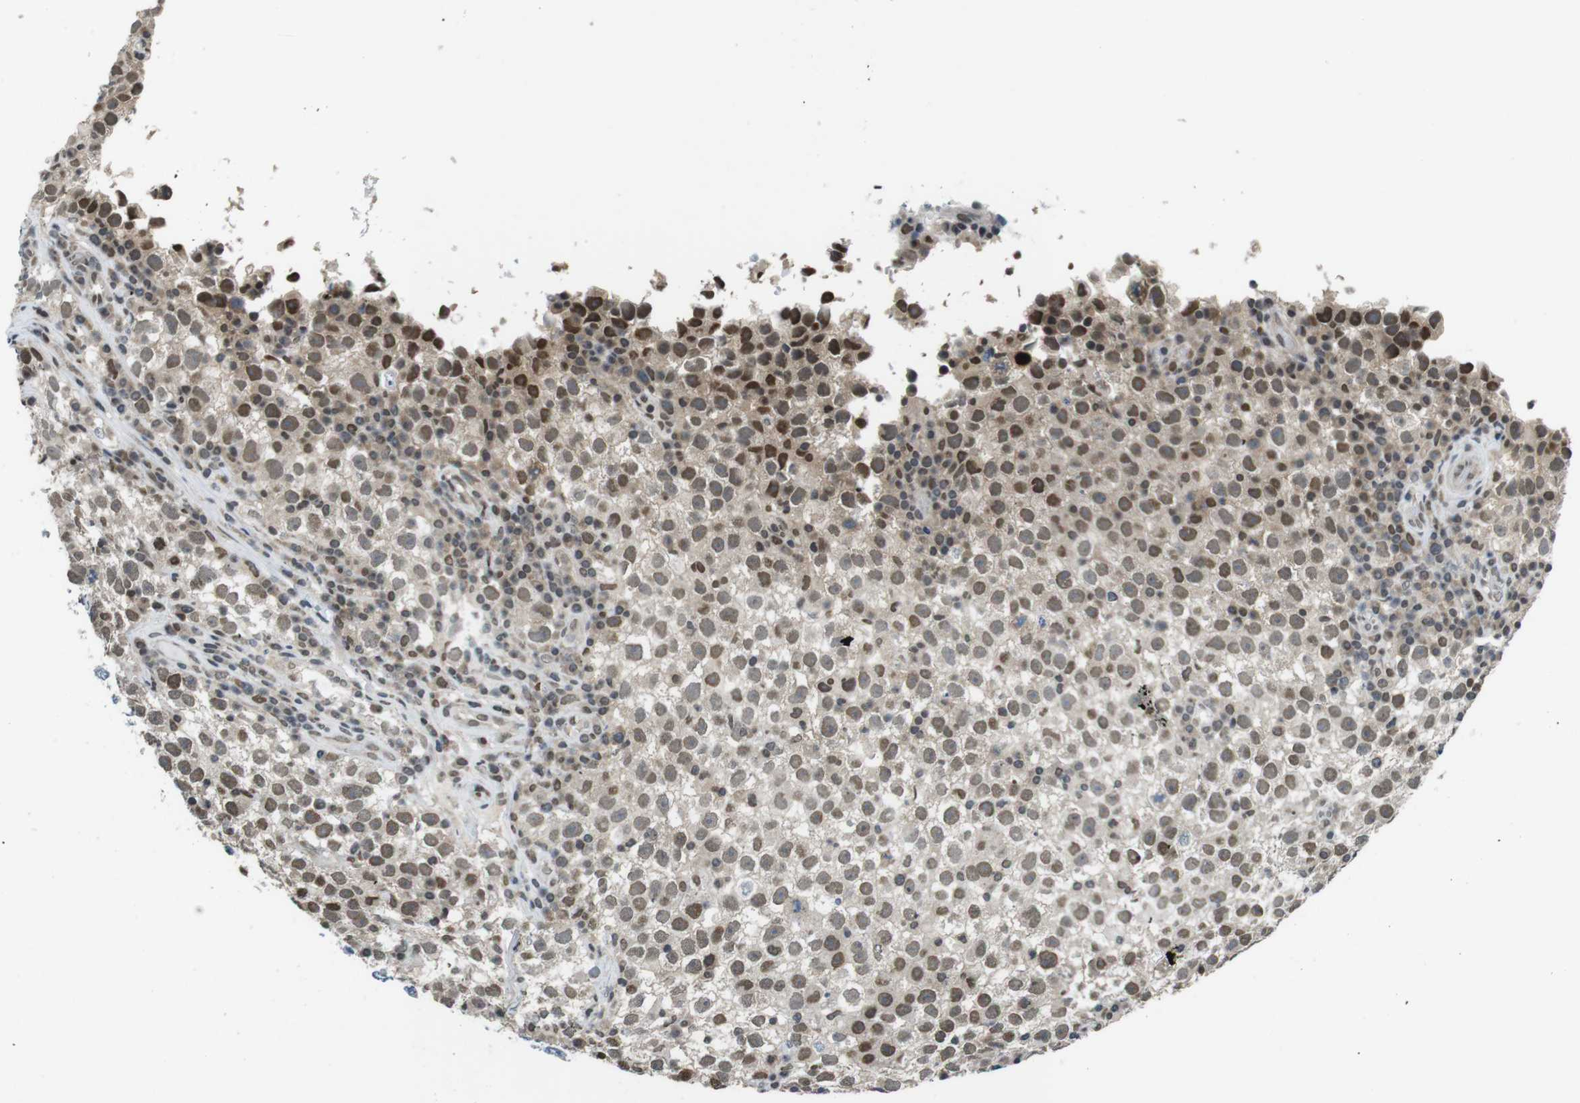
{"staining": {"intensity": "weak", "quantity": ">75%", "location": "nuclear"}, "tissue": "testis cancer", "cell_type": "Tumor cells", "image_type": "cancer", "snomed": [{"axis": "morphology", "description": "Seminoma, NOS"}, {"axis": "topography", "description": "Testis"}], "caption": "Weak nuclear expression for a protein is seen in about >75% of tumor cells of testis cancer using IHC.", "gene": "NEK4", "patient": {"sex": "male", "age": 22}}